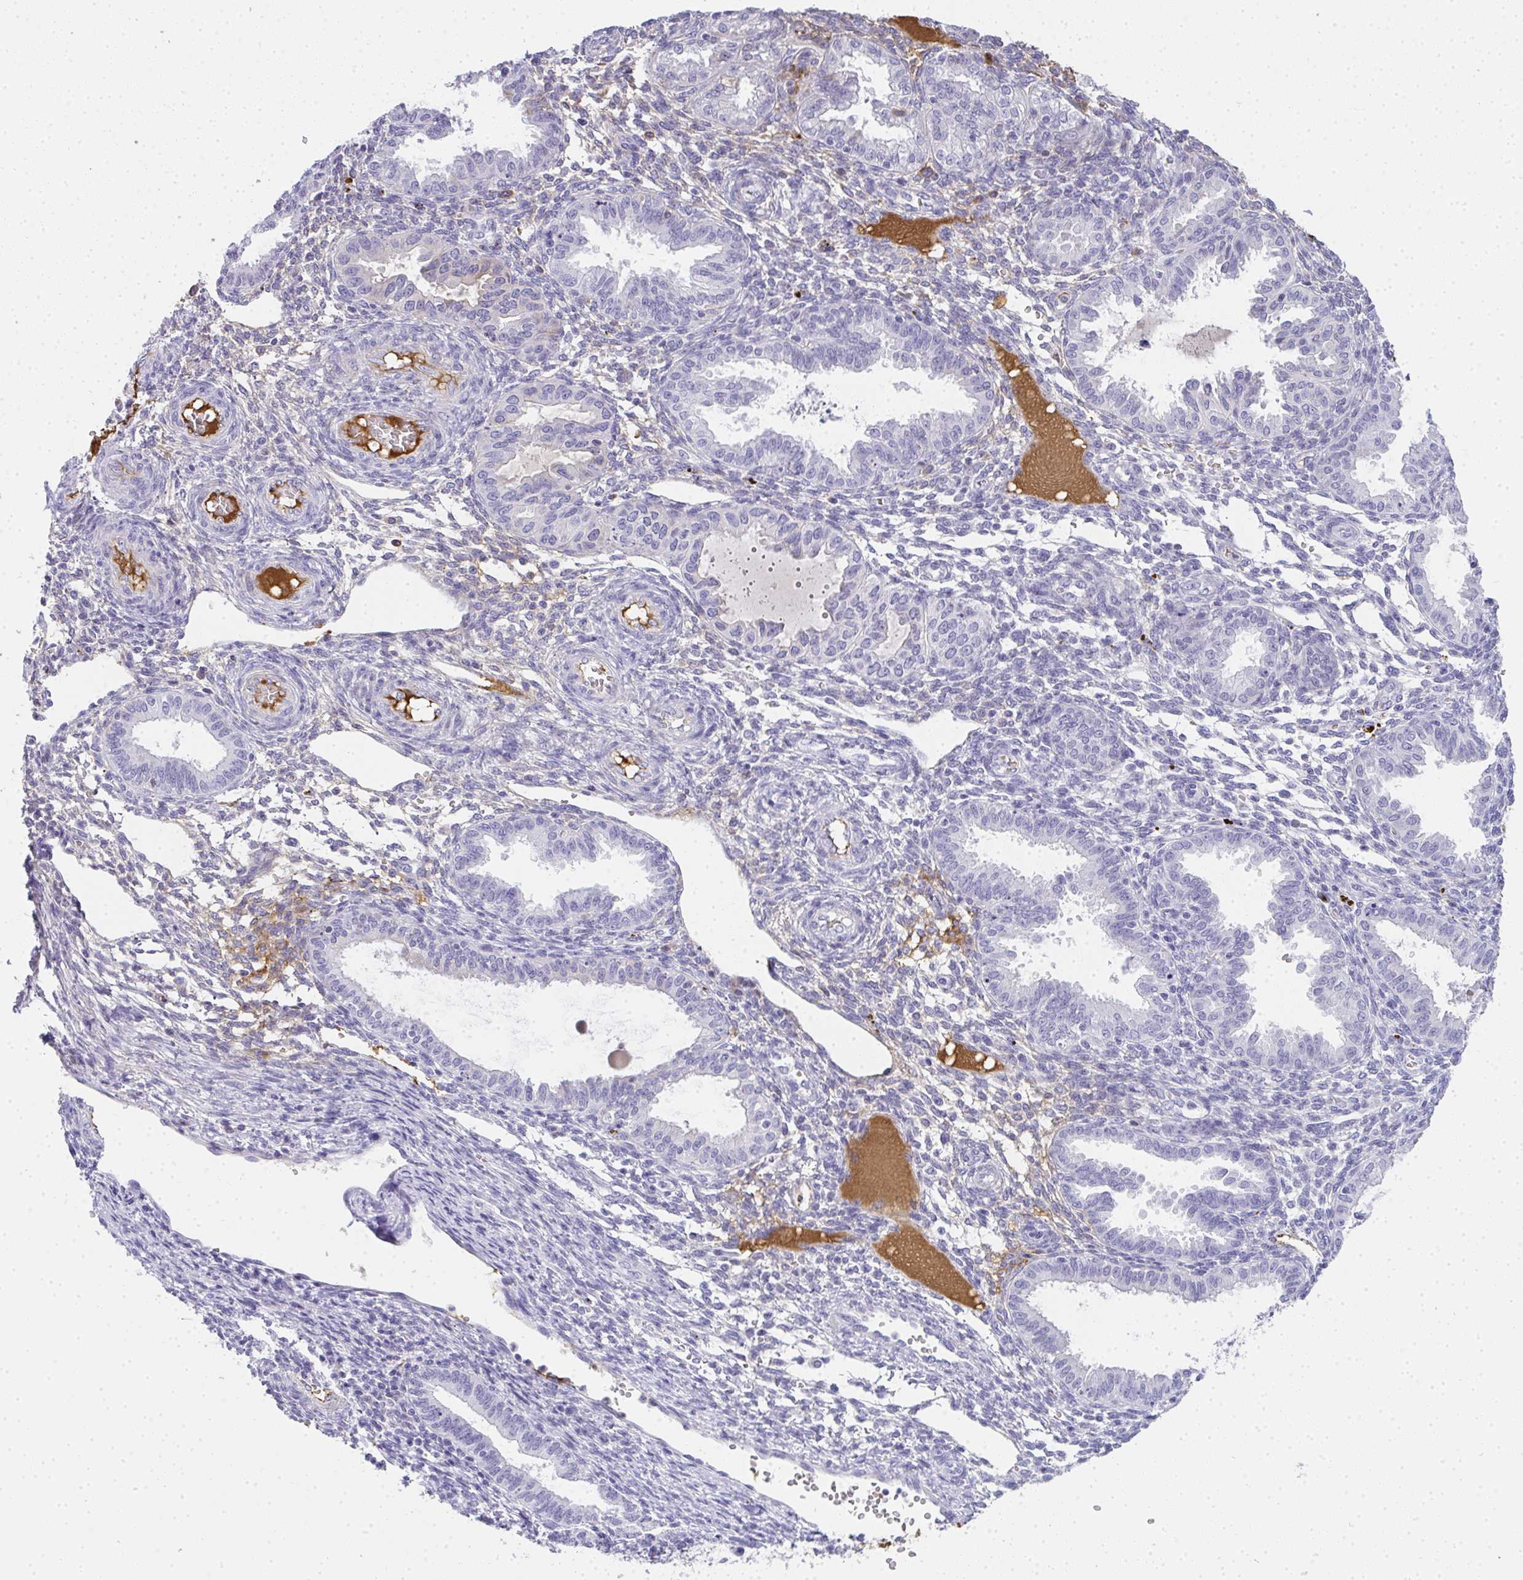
{"staining": {"intensity": "negative", "quantity": "none", "location": "none"}, "tissue": "endometrium", "cell_type": "Cells in endometrial stroma", "image_type": "normal", "snomed": [{"axis": "morphology", "description": "Normal tissue, NOS"}, {"axis": "topography", "description": "Endometrium"}], "caption": "DAB immunohistochemical staining of benign endometrium reveals no significant positivity in cells in endometrial stroma. (DAB (3,3'-diaminobenzidine) immunohistochemistry (IHC), high magnification).", "gene": "ZSWIM3", "patient": {"sex": "female", "age": 33}}